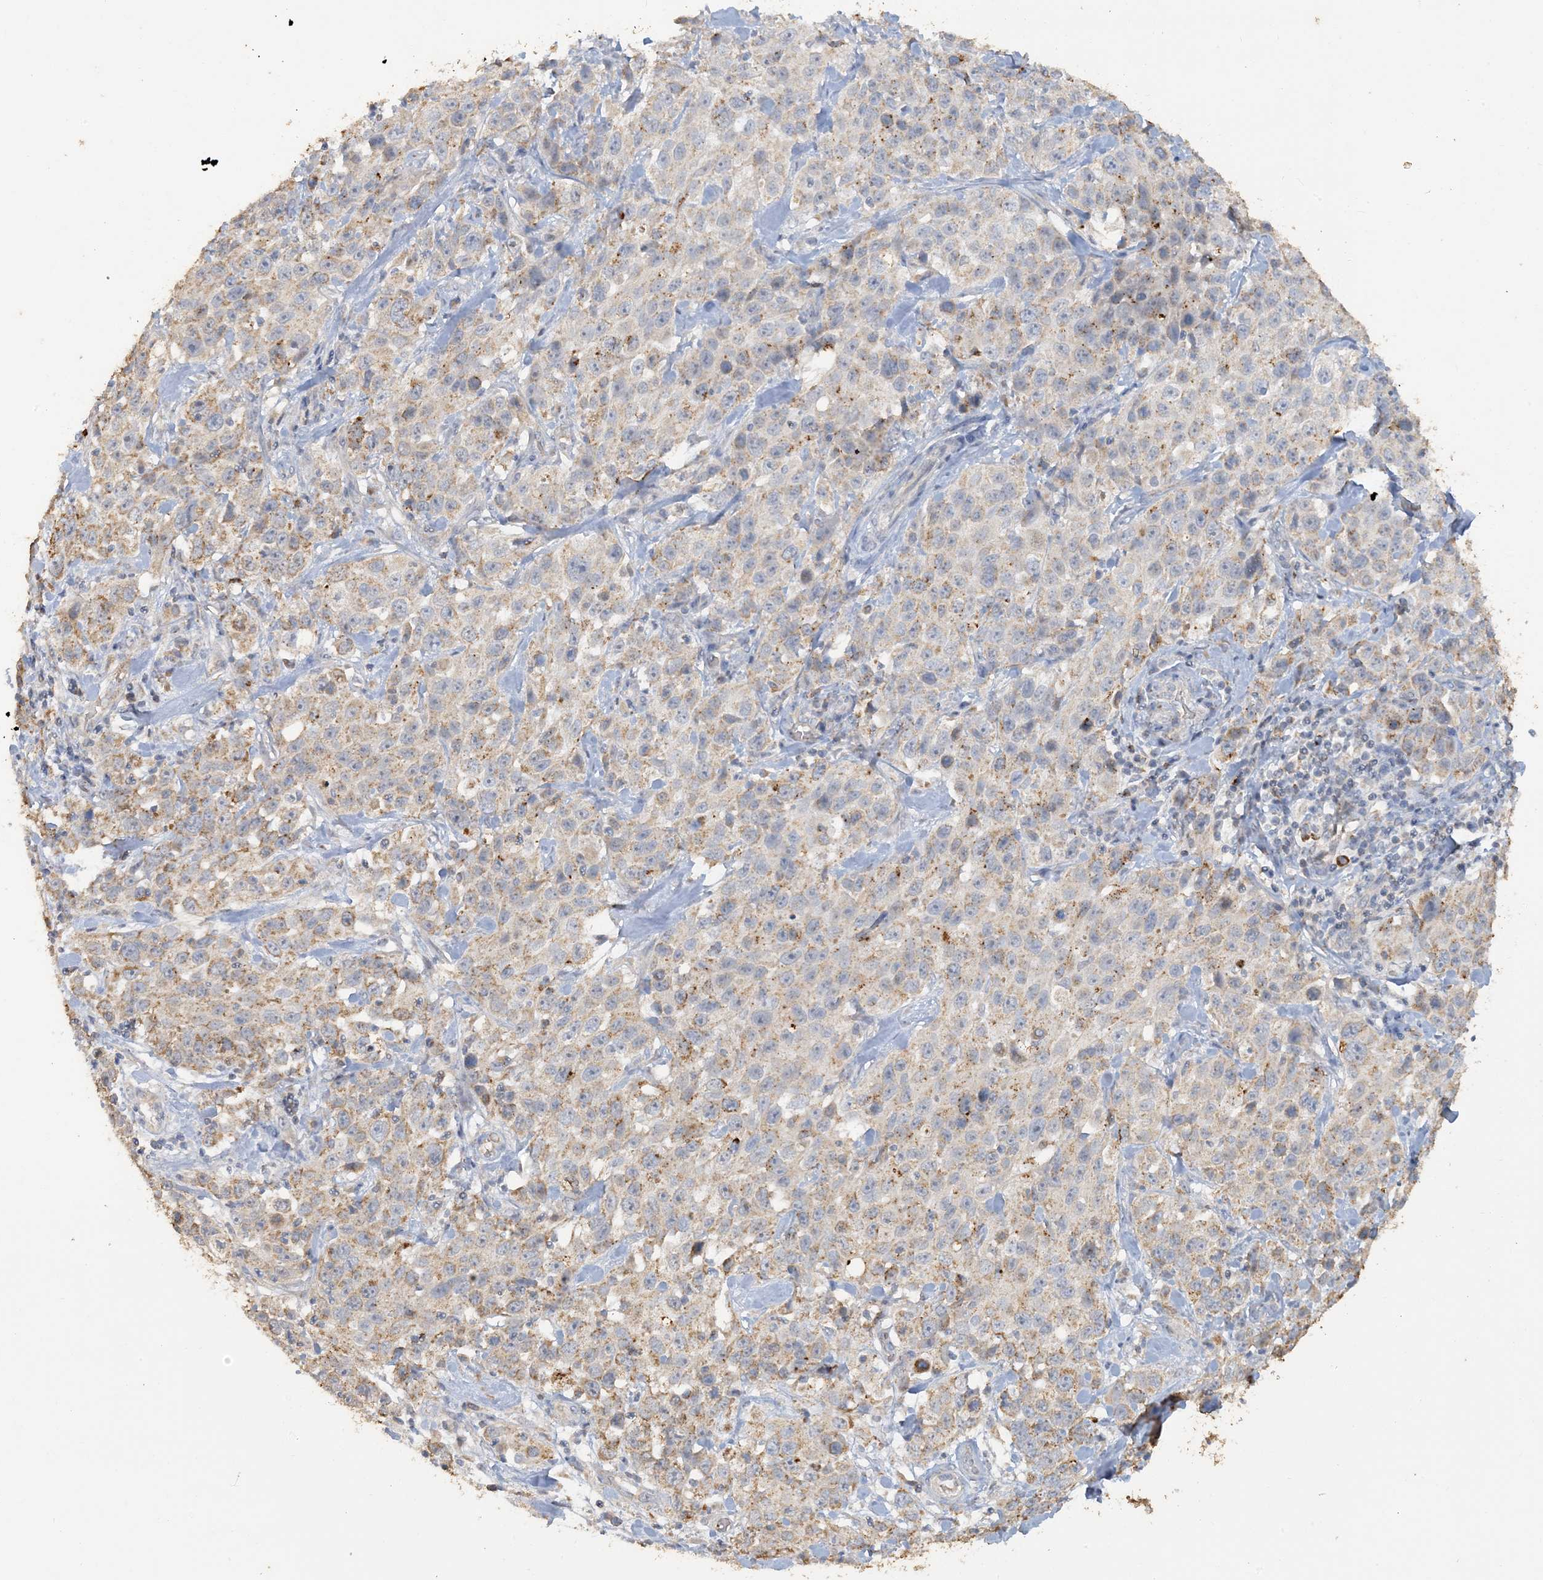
{"staining": {"intensity": "moderate", "quantity": "25%-75%", "location": "cytoplasmic/membranous"}, "tissue": "stomach cancer", "cell_type": "Tumor cells", "image_type": "cancer", "snomed": [{"axis": "morphology", "description": "Normal tissue, NOS"}, {"axis": "morphology", "description": "Adenocarcinoma, NOS"}, {"axis": "topography", "description": "Lymph node"}, {"axis": "topography", "description": "Stomach"}], "caption": "An immunohistochemistry photomicrograph of neoplastic tissue is shown. Protein staining in brown highlights moderate cytoplasmic/membranous positivity in stomach adenocarcinoma within tumor cells.", "gene": "SFMBT2", "patient": {"sex": "male", "age": 48}}